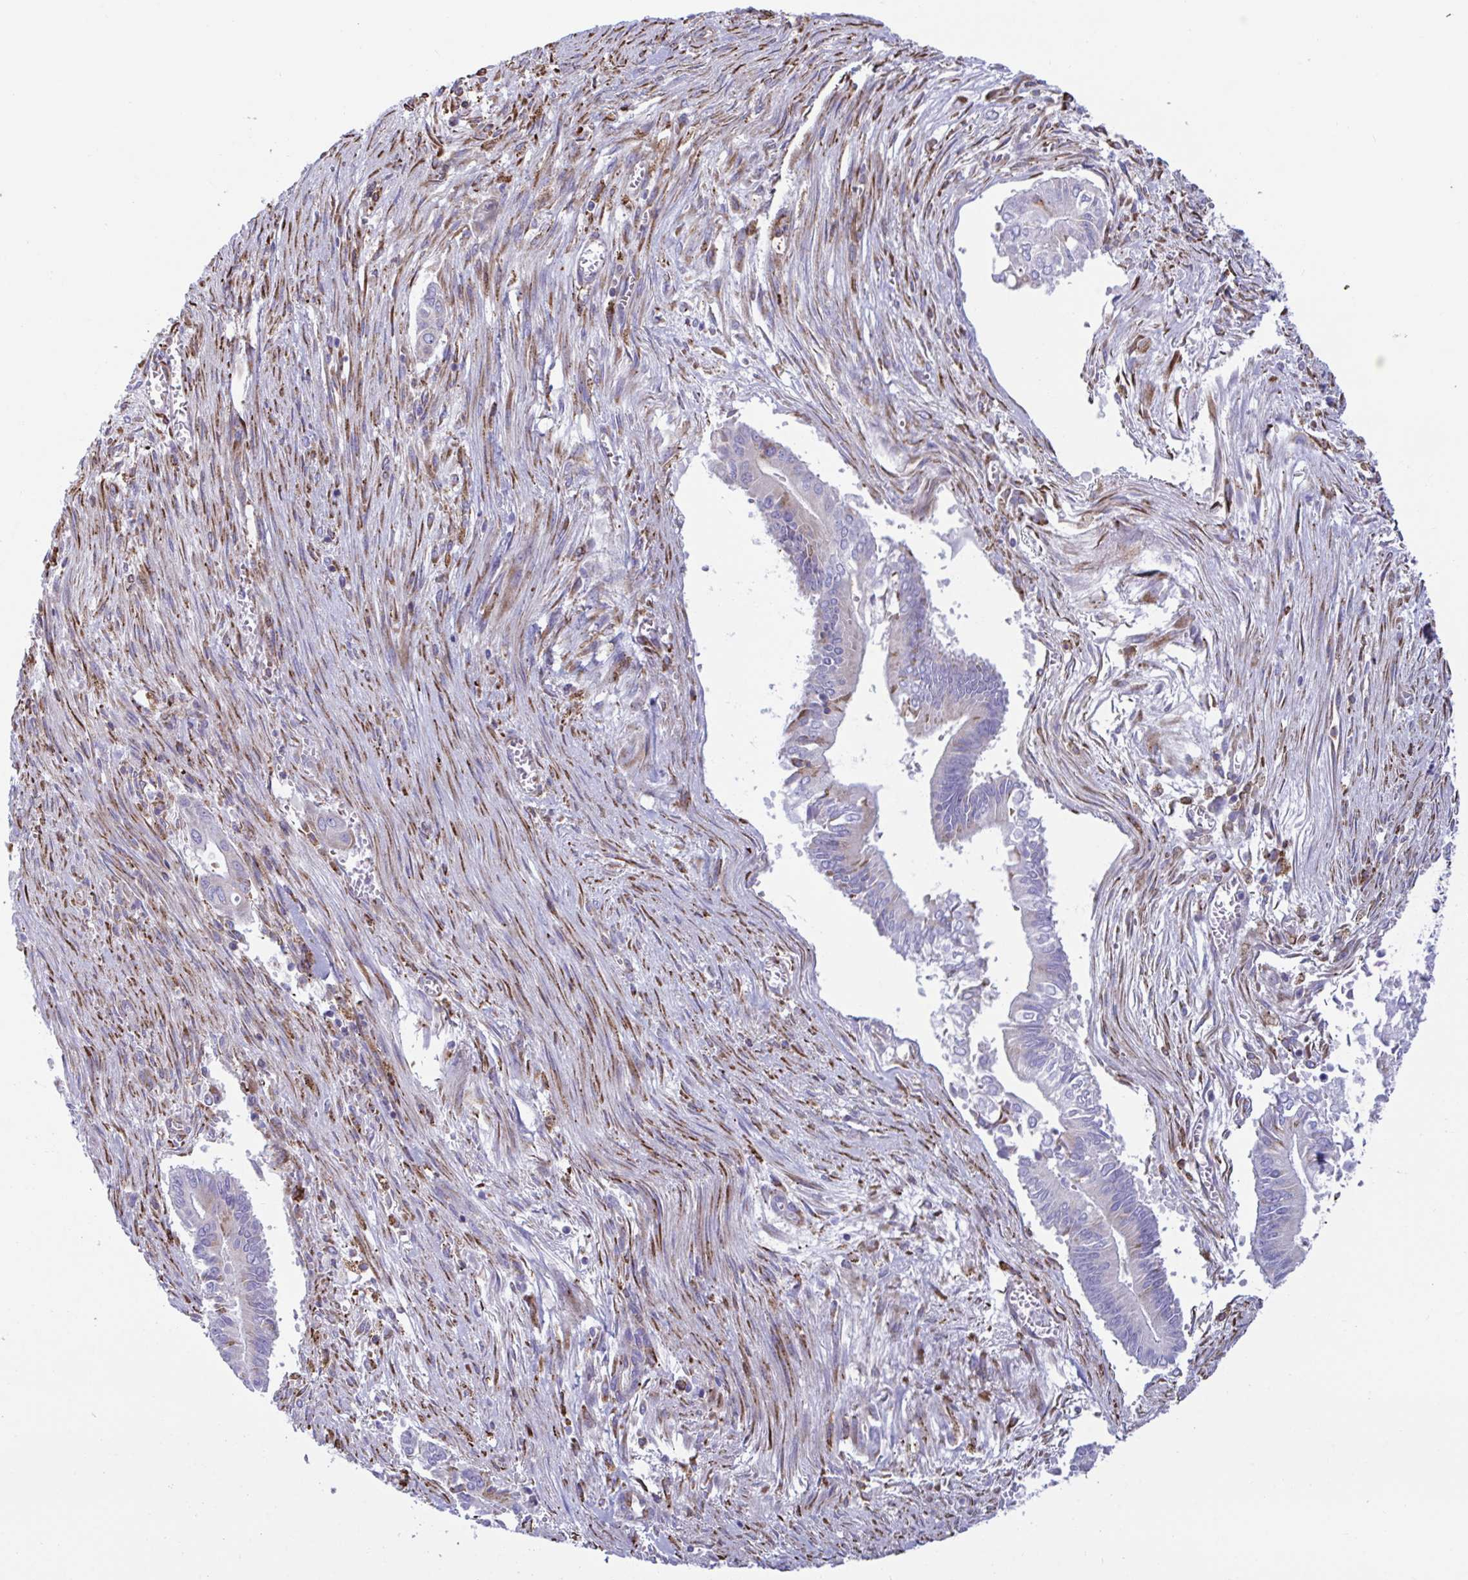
{"staining": {"intensity": "moderate", "quantity": "<25%", "location": "cytoplasmic/membranous"}, "tissue": "pancreatic cancer", "cell_type": "Tumor cells", "image_type": "cancer", "snomed": [{"axis": "morphology", "description": "Adenocarcinoma, NOS"}, {"axis": "topography", "description": "Pancreas"}], "caption": "Immunohistochemistry (IHC) of adenocarcinoma (pancreatic) demonstrates low levels of moderate cytoplasmic/membranous expression in approximately <25% of tumor cells.", "gene": "PEAK3", "patient": {"sex": "male", "age": 68}}